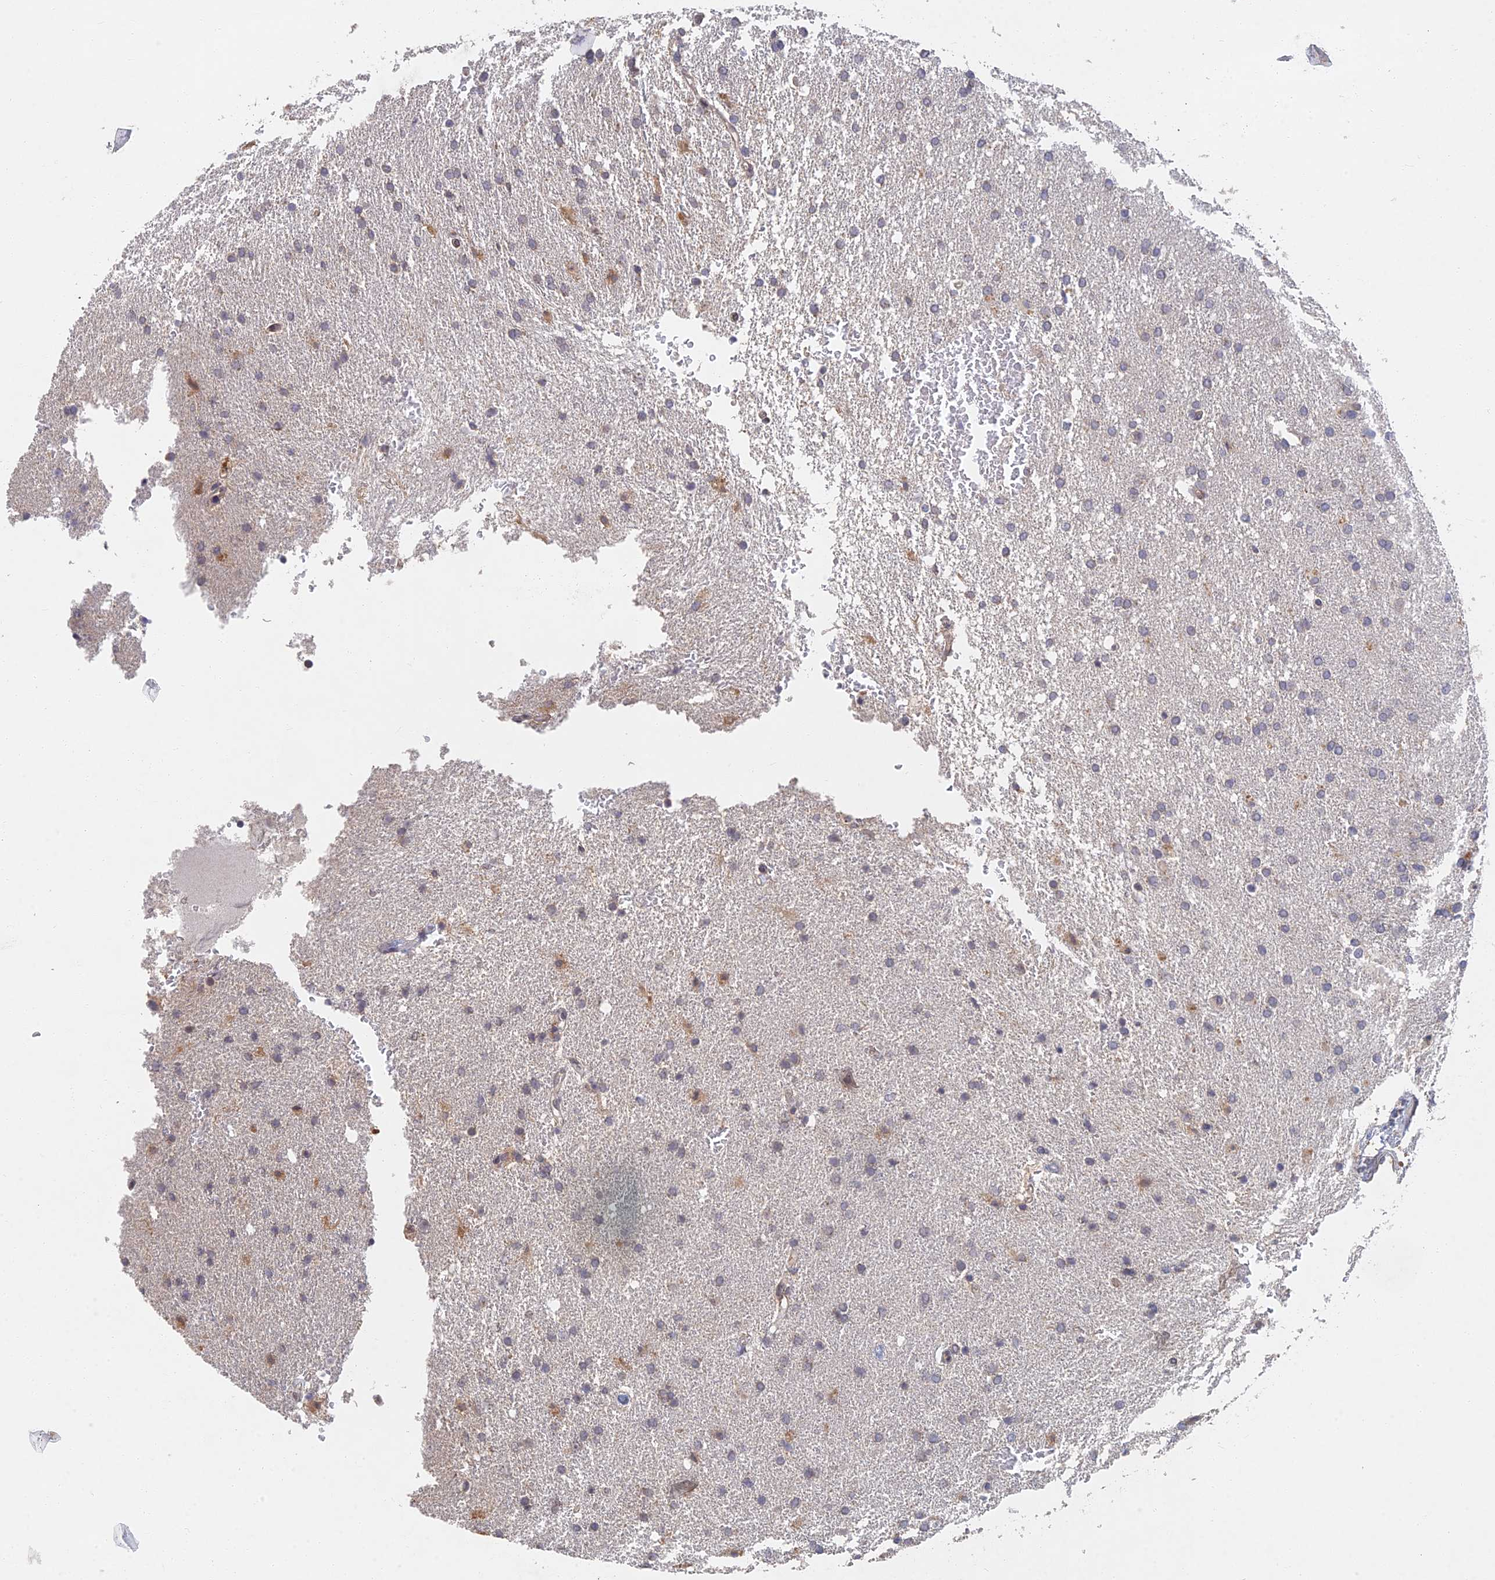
{"staining": {"intensity": "weak", "quantity": "<25%", "location": "cytoplasmic/membranous"}, "tissue": "glioma", "cell_type": "Tumor cells", "image_type": "cancer", "snomed": [{"axis": "morphology", "description": "Glioma, malignant, High grade"}, {"axis": "topography", "description": "Brain"}], "caption": "This is a histopathology image of immunohistochemistry (IHC) staining of malignant high-grade glioma, which shows no staining in tumor cells. Nuclei are stained in blue.", "gene": "GNA15", "patient": {"sex": "male", "age": 72}}